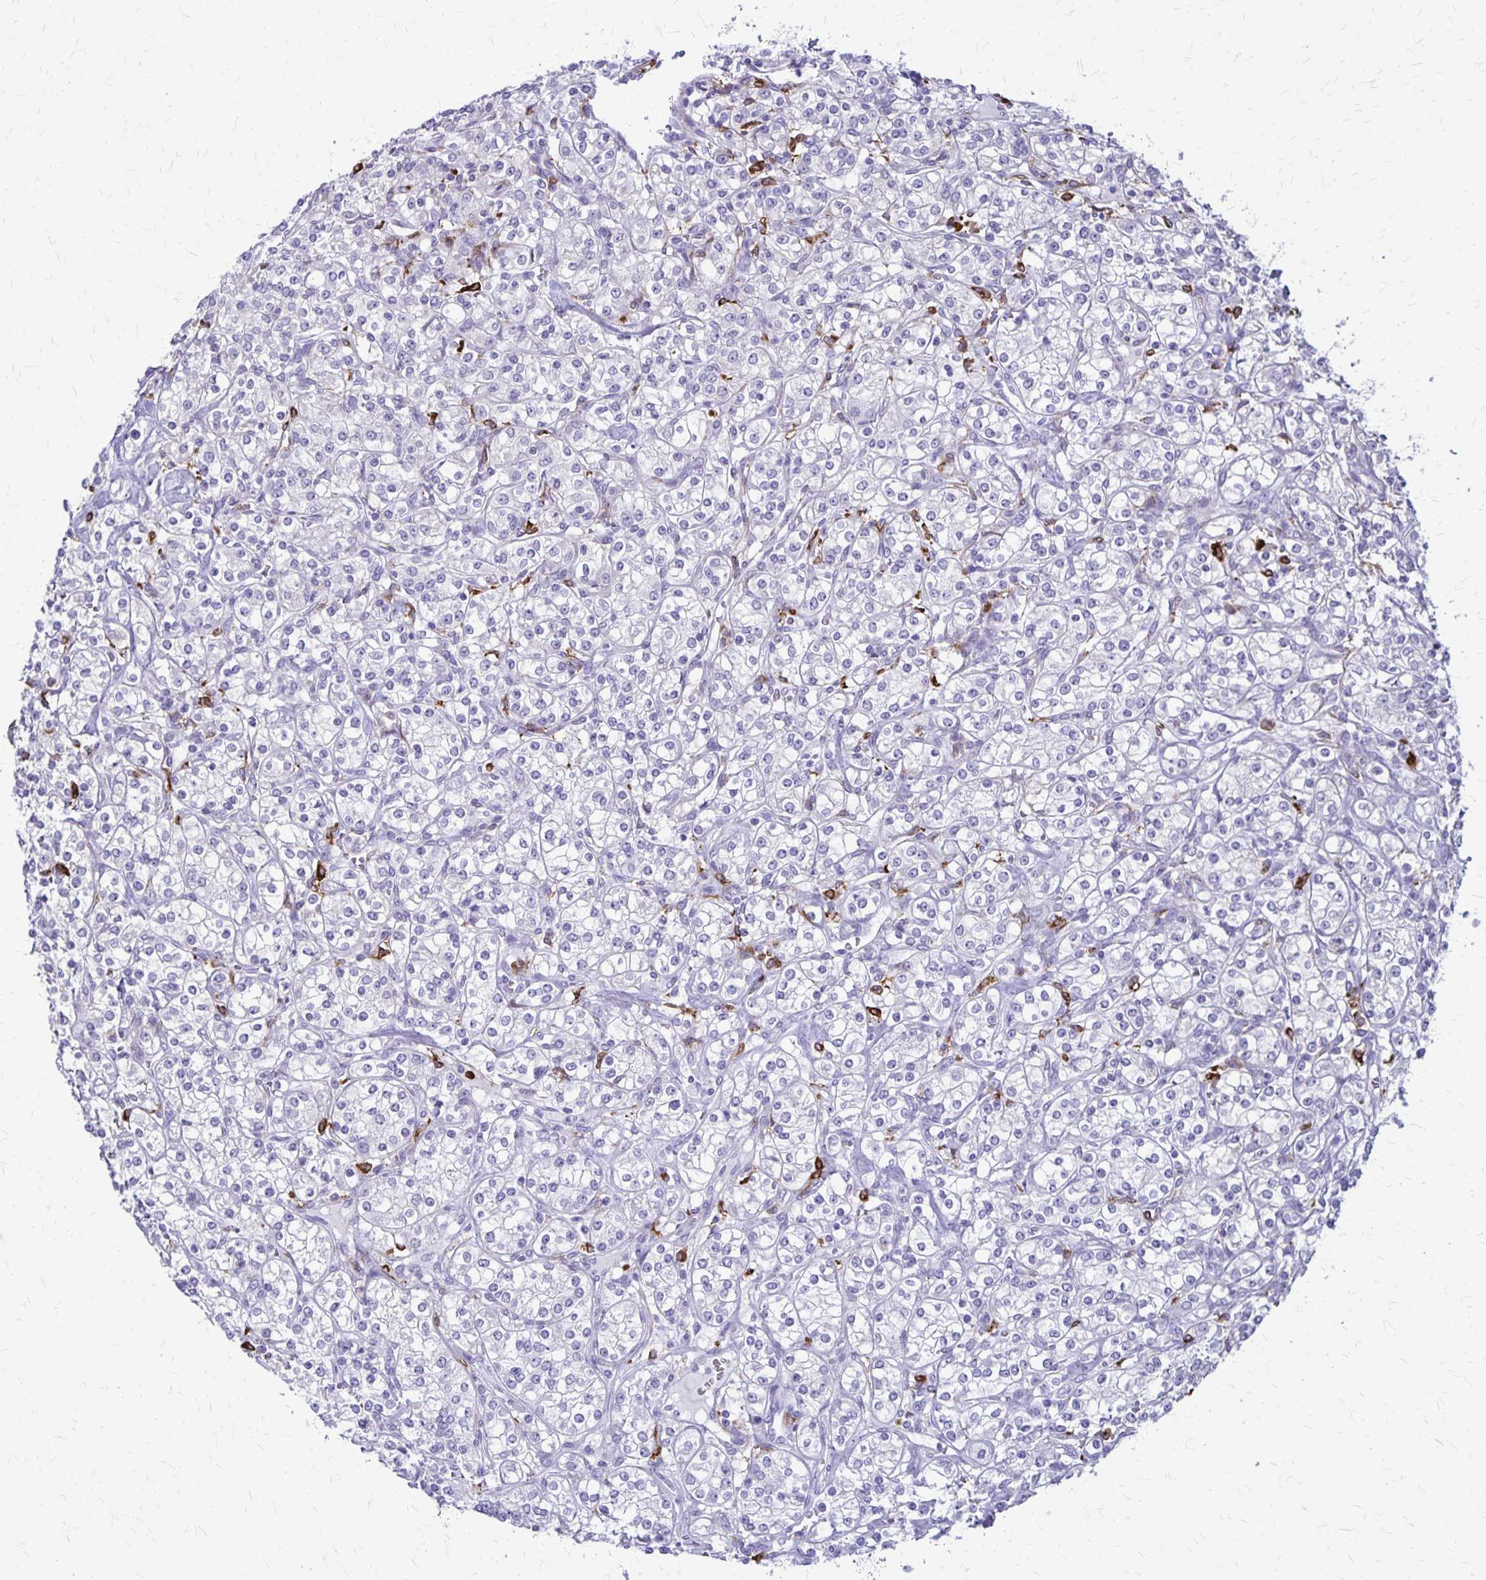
{"staining": {"intensity": "negative", "quantity": "none", "location": "none"}, "tissue": "renal cancer", "cell_type": "Tumor cells", "image_type": "cancer", "snomed": [{"axis": "morphology", "description": "Adenocarcinoma, NOS"}, {"axis": "topography", "description": "Kidney"}], "caption": "This is an immunohistochemistry histopathology image of human renal cancer. There is no expression in tumor cells.", "gene": "RTN1", "patient": {"sex": "male", "age": 77}}